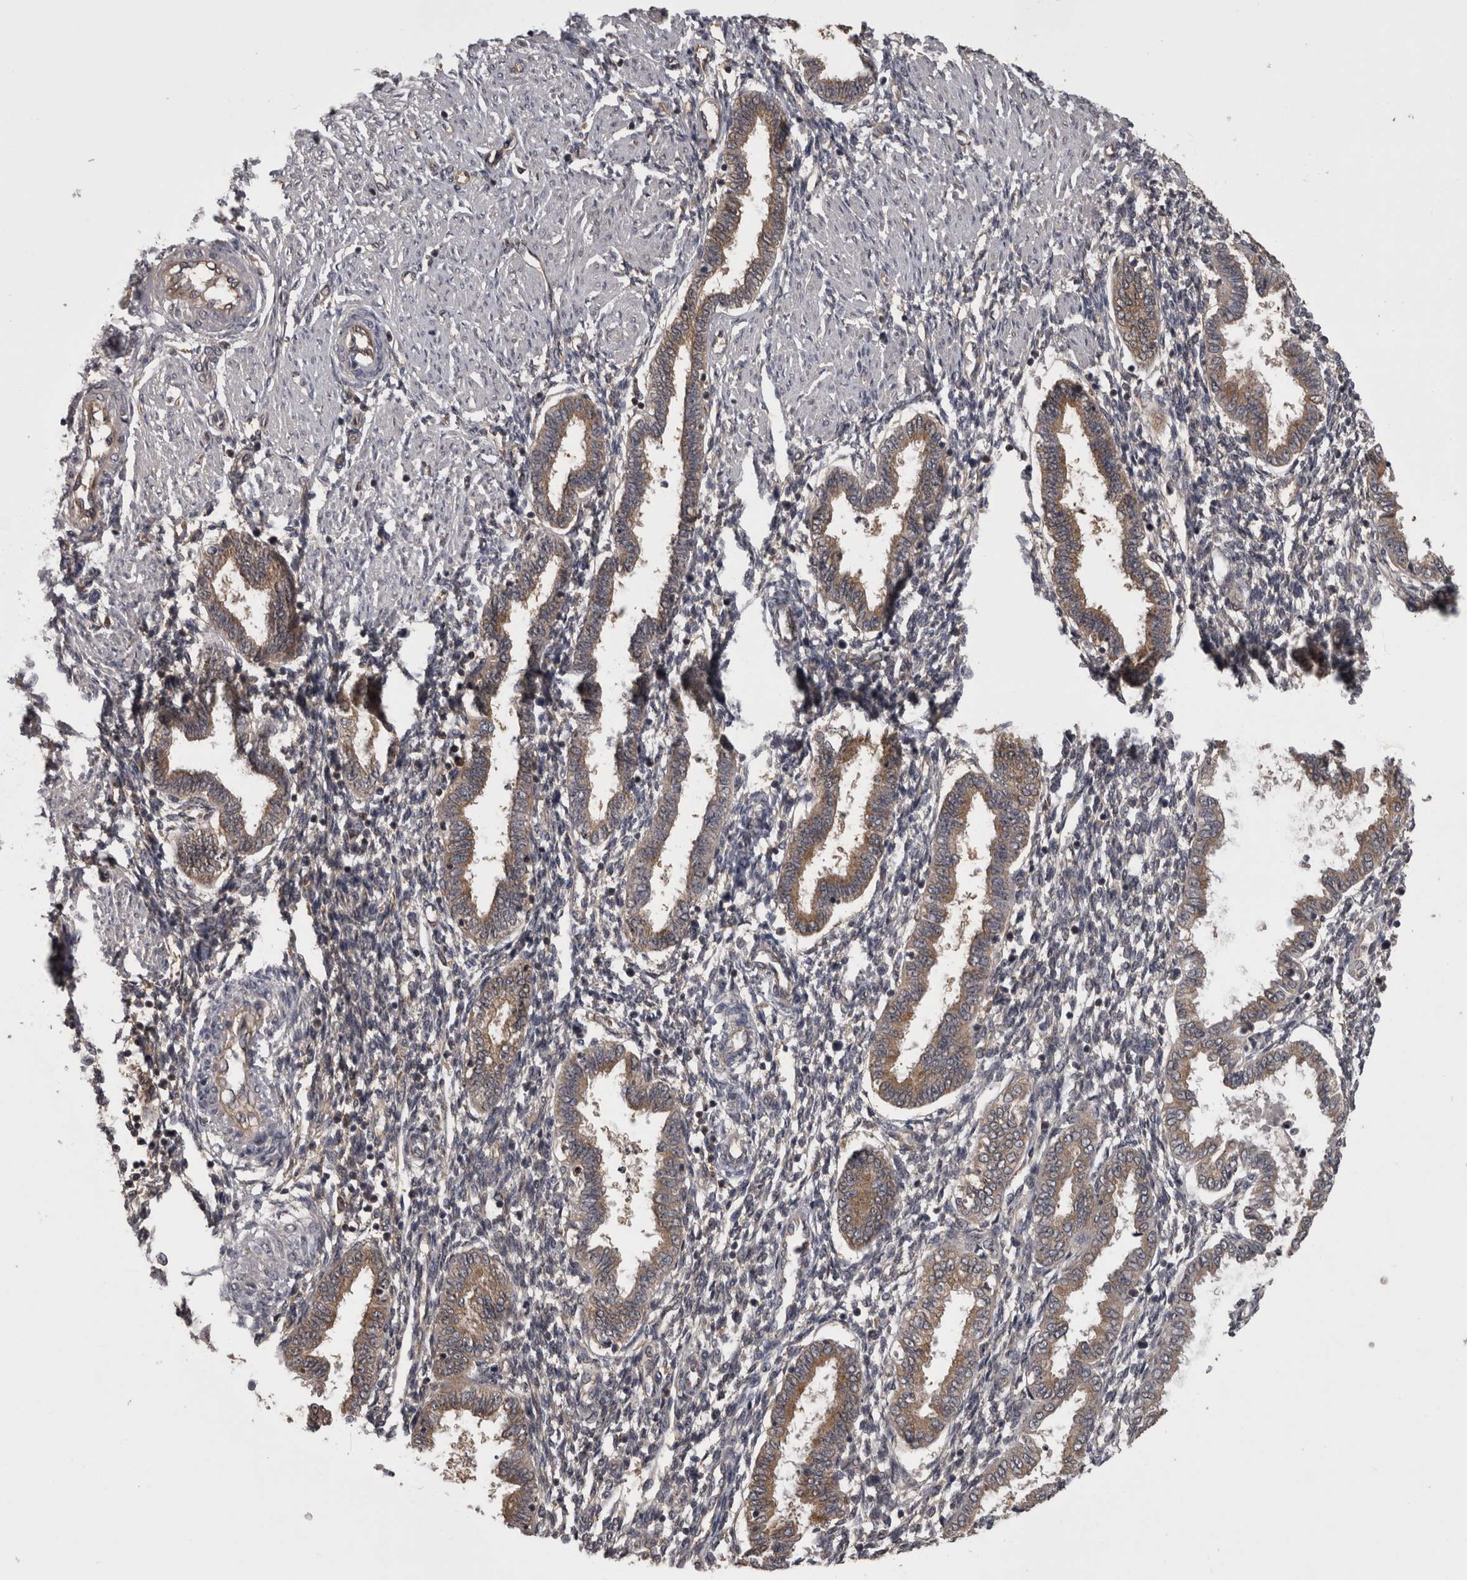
{"staining": {"intensity": "weak", "quantity": "<25%", "location": "cytoplasmic/membranous"}, "tissue": "endometrium", "cell_type": "Cells in endometrial stroma", "image_type": "normal", "snomed": [{"axis": "morphology", "description": "Normal tissue, NOS"}, {"axis": "topography", "description": "Endometrium"}], "caption": "High power microscopy micrograph of an immunohistochemistry (IHC) image of normal endometrium, revealing no significant positivity in cells in endometrial stroma.", "gene": "APRT", "patient": {"sex": "female", "age": 33}}